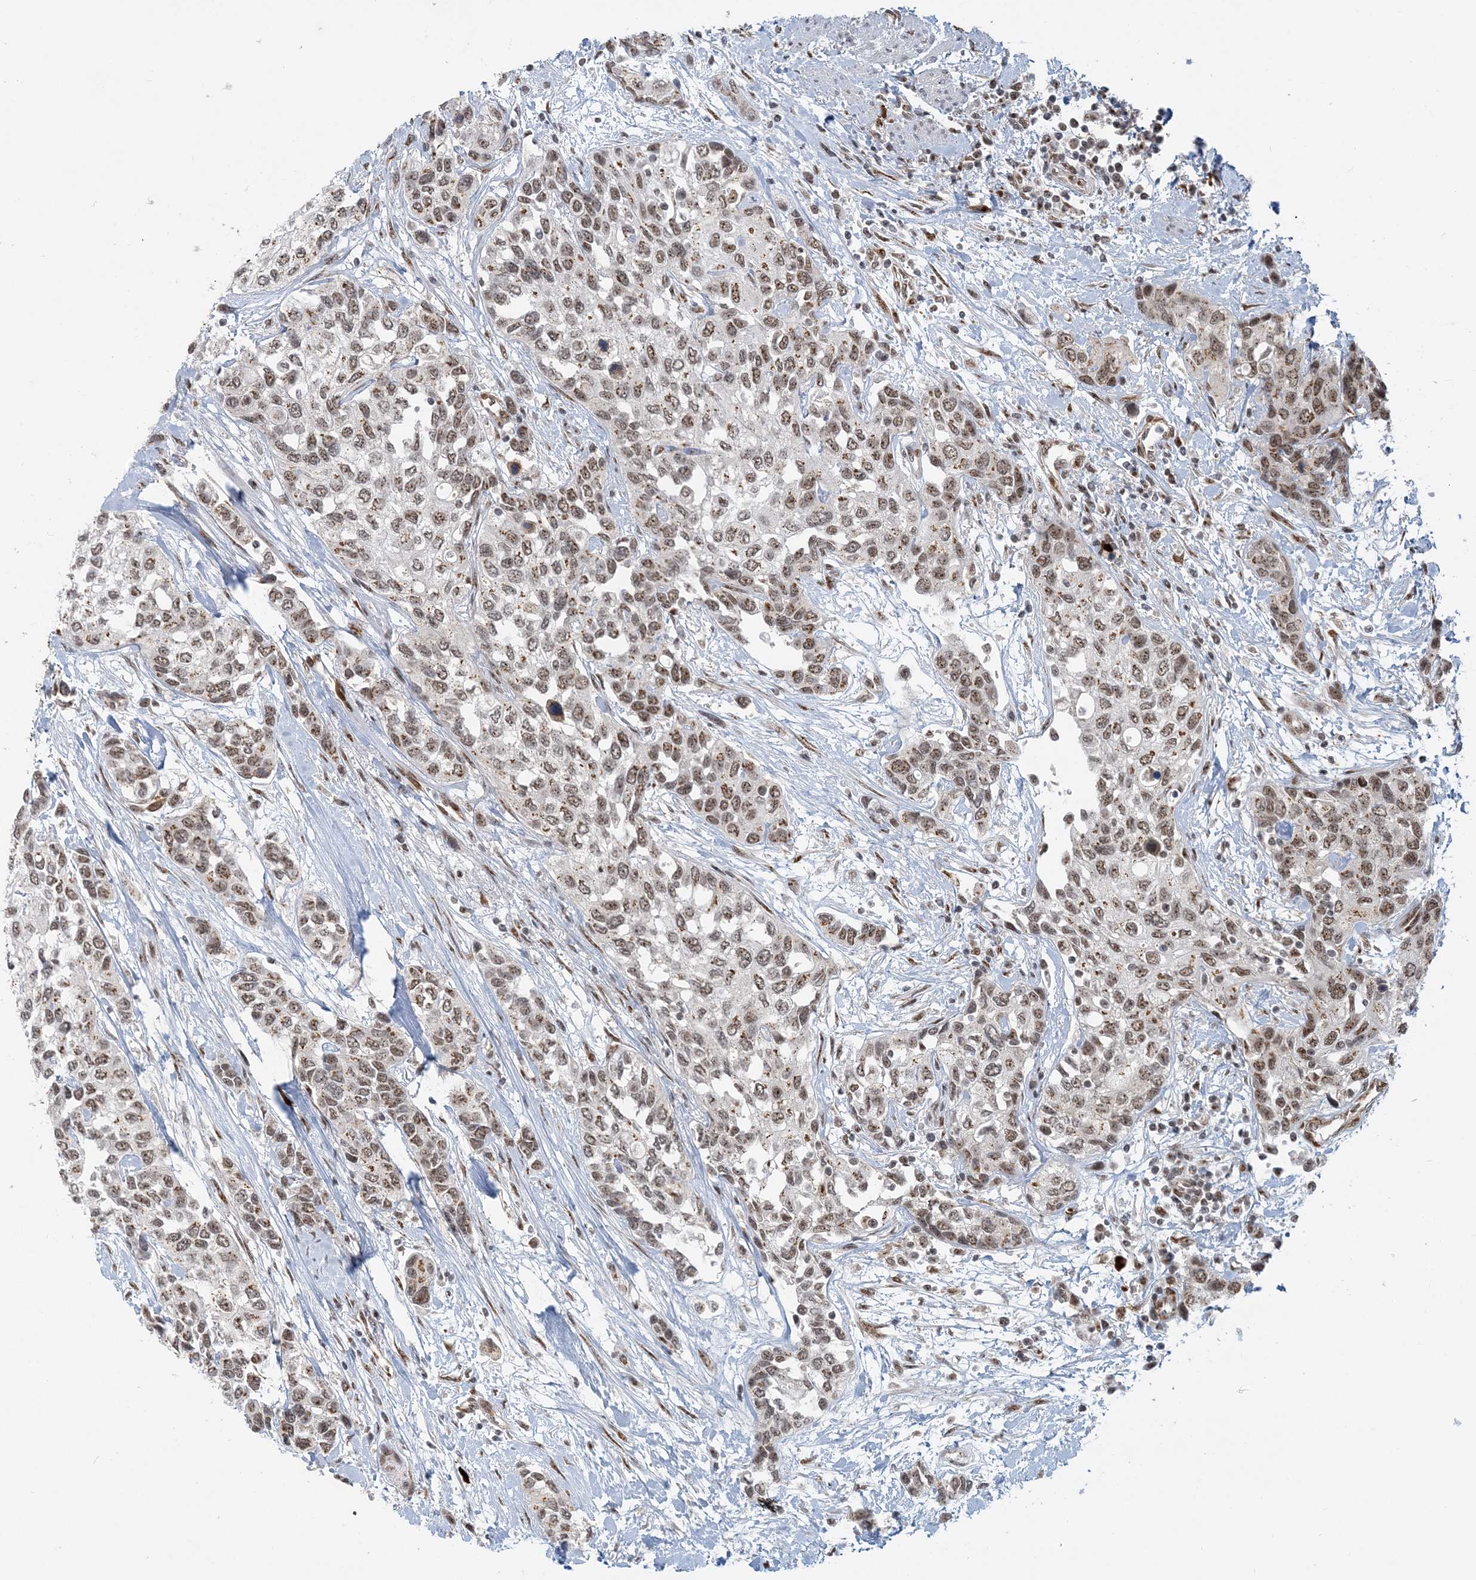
{"staining": {"intensity": "moderate", "quantity": ">75%", "location": "cytoplasmic/membranous,nuclear"}, "tissue": "urothelial cancer", "cell_type": "Tumor cells", "image_type": "cancer", "snomed": [{"axis": "morphology", "description": "Normal tissue, NOS"}, {"axis": "morphology", "description": "Urothelial carcinoma, High grade"}, {"axis": "topography", "description": "Vascular tissue"}, {"axis": "topography", "description": "Urinary bladder"}], "caption": "IHC (DAB) staining of human high-grade urothelial carcinoma demonstrates moderate cytoplasmic/membranous and nuclear protein expression in approximately >75% of tumor cells.", "gene": "PLRG1", "patient": {"sex": "female", "age": 56}}